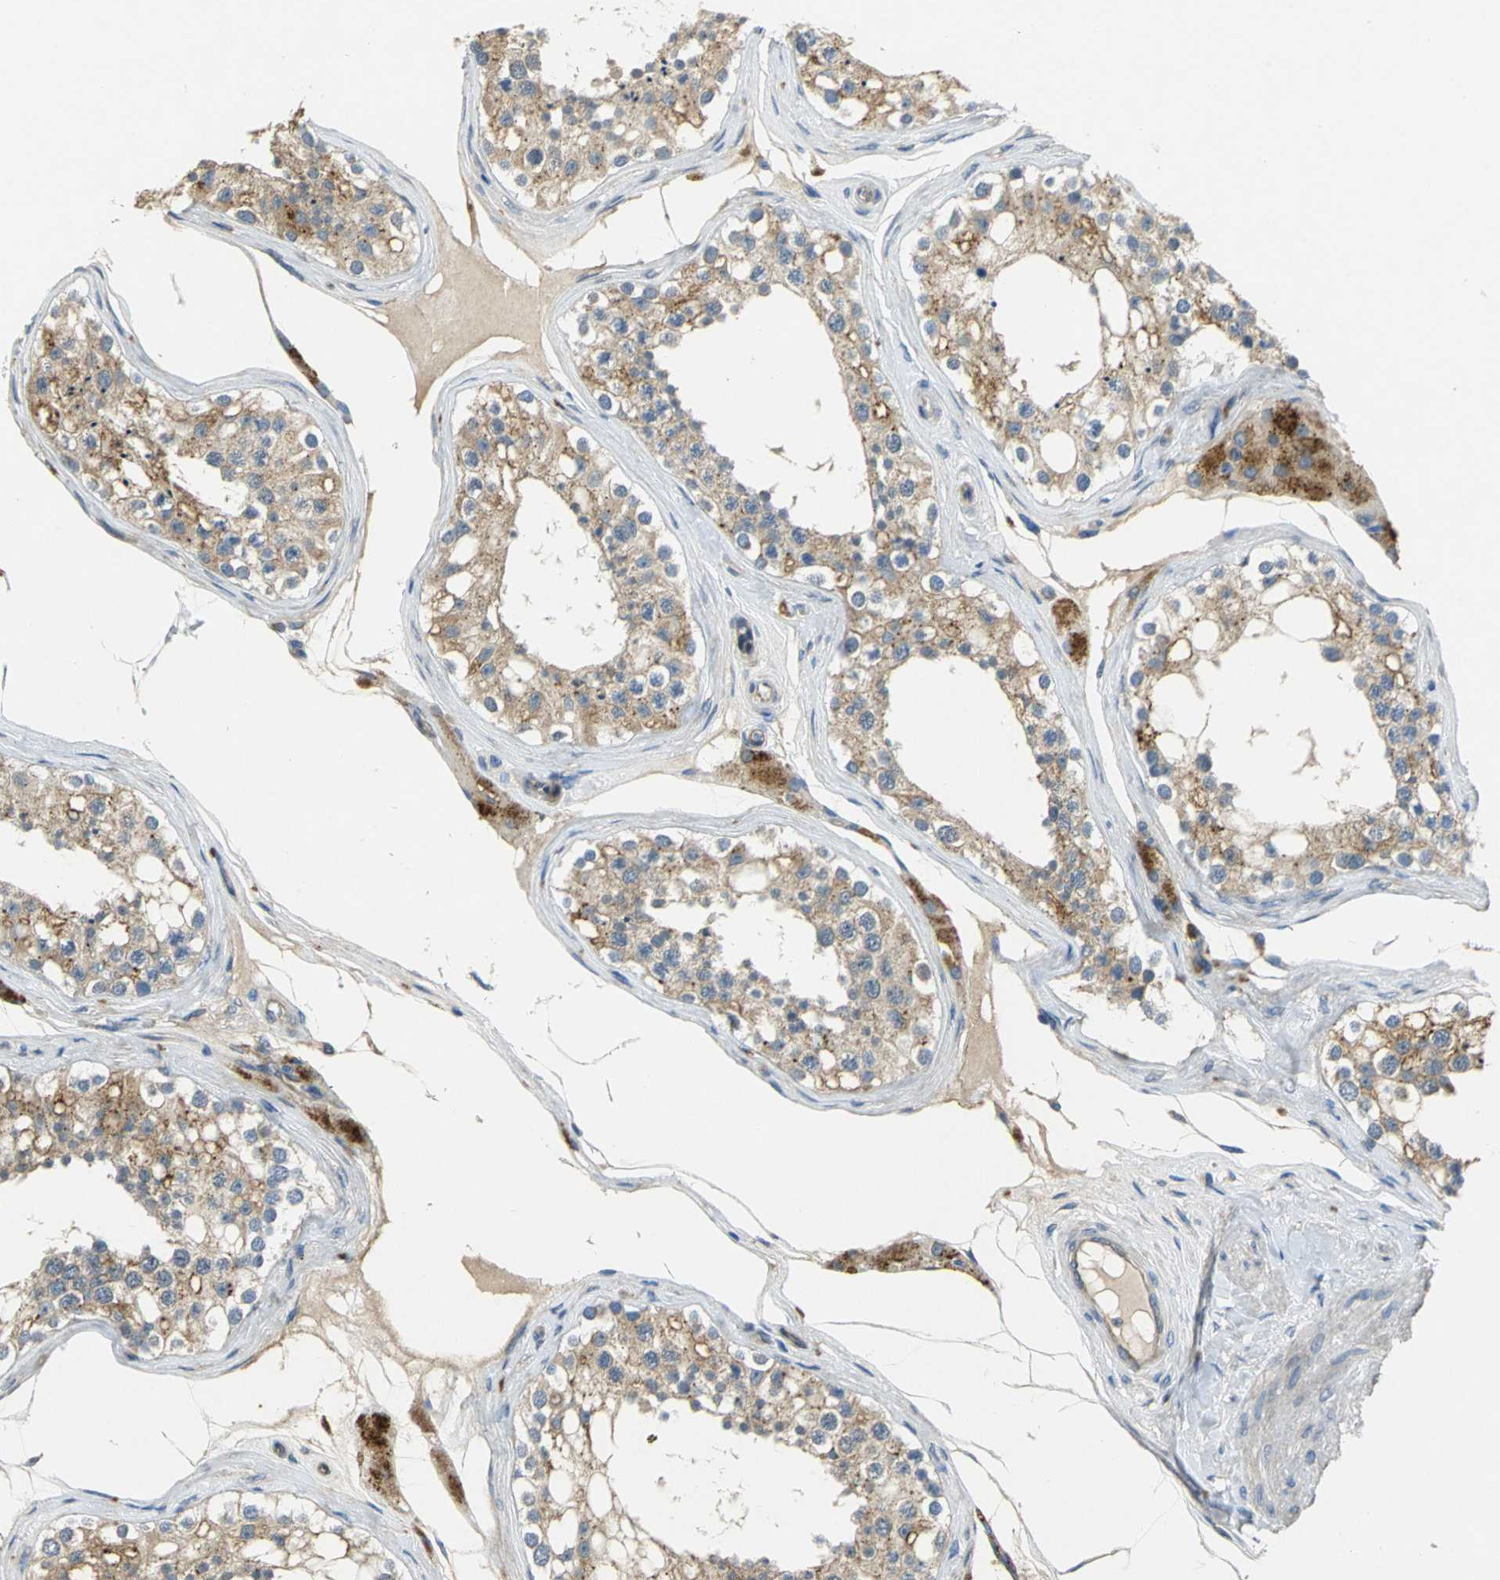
{"staining": {"intensity": "weak", "quantity": ">75%", "location": "cytoplasmic/membranous"}, "tissue": "testis", "cell_type": "Cells in seminiferous ducts", "image_type": "normal", "snomed": [{"axis": "morphology", "description": "Normal tissue, NOS"}, {"axis": "topography", "description": "Testis"}], "caption": "A photomicrograph showing weak cytoplasmic/membranous expression in about >75% of cells in seminiferous ducts in normal testis, as visualized by brown immunohistochemical staining.", "gene": "IL17RB", "patient": {"sex": "male", "age": 68}}